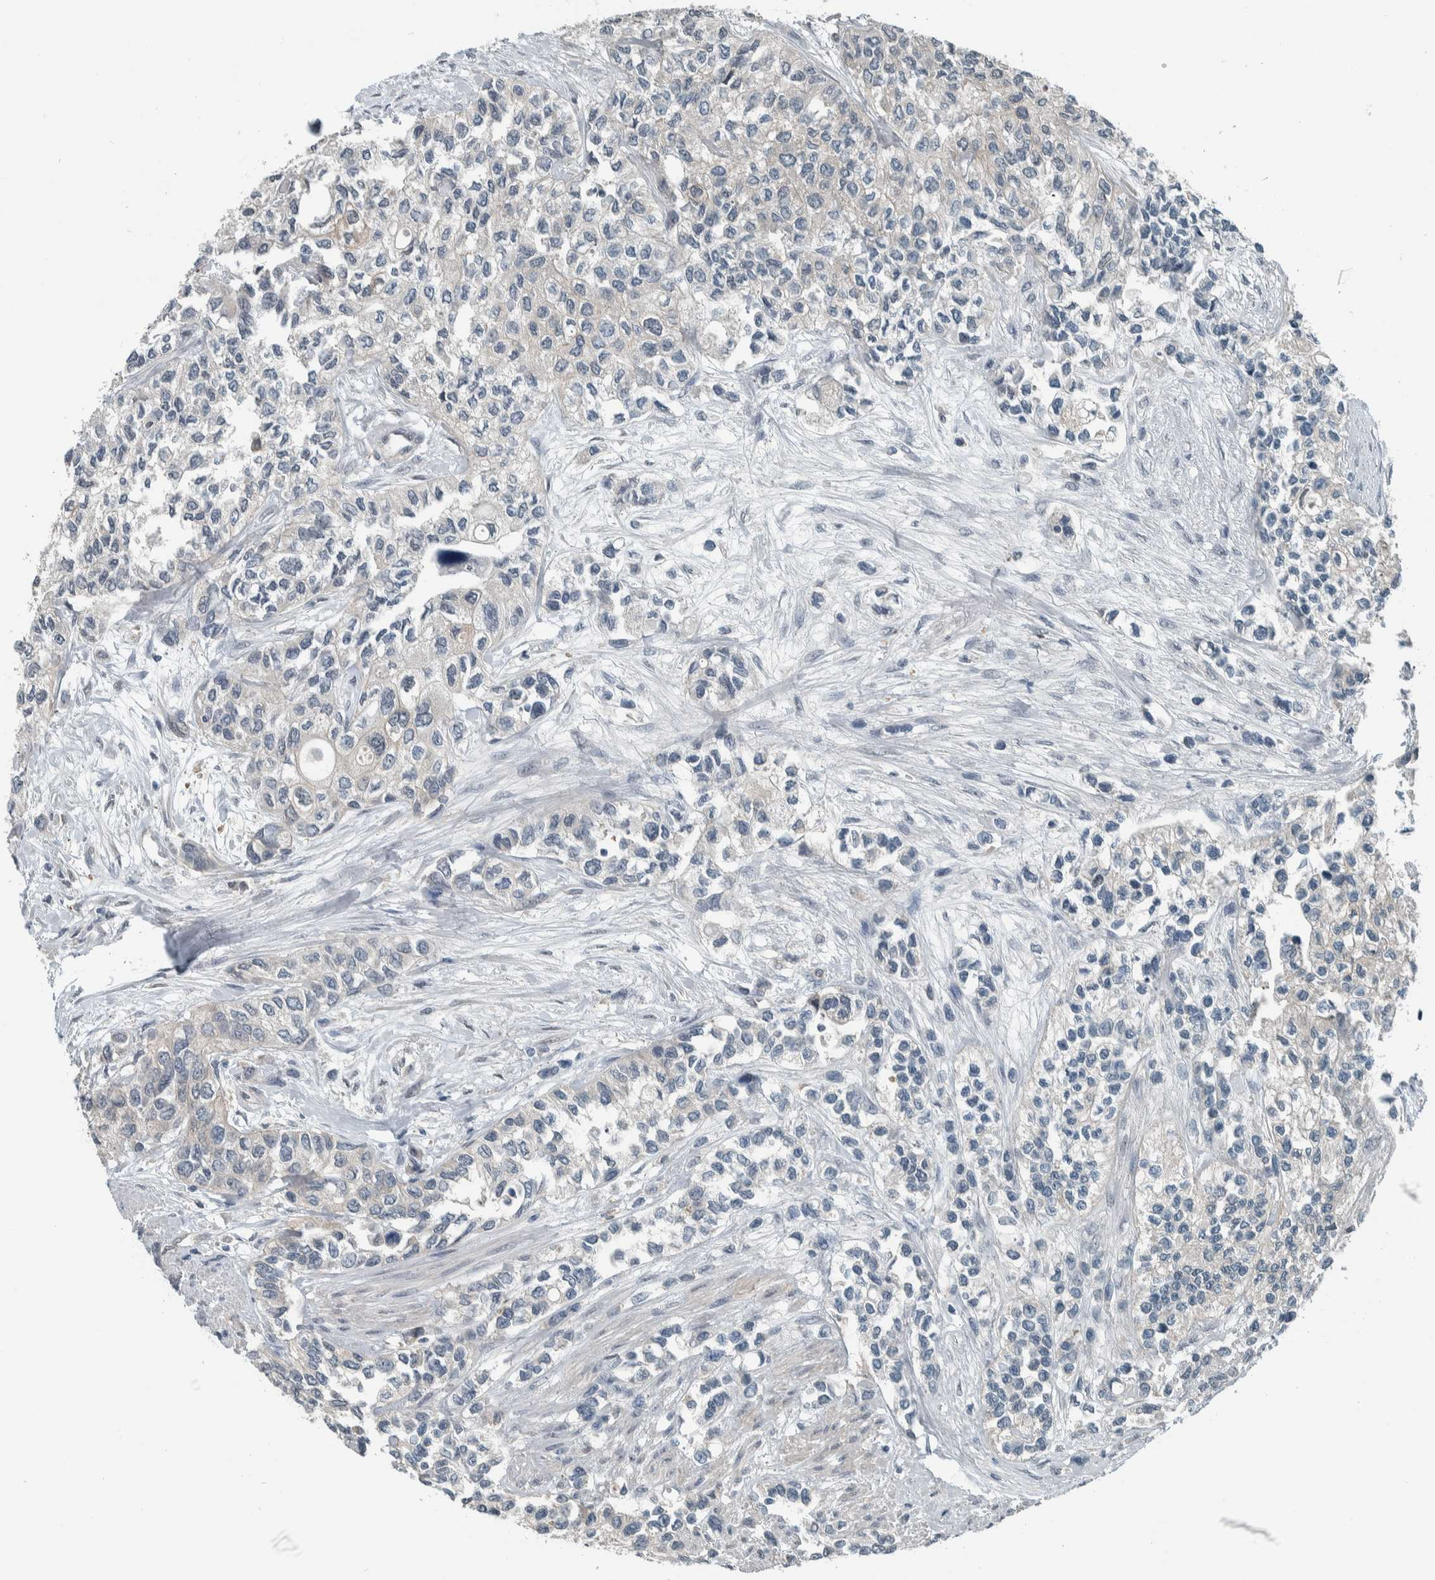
{"staining": {"intensity": "negative", "quantity": "none", "location": "none"}, "tissue": "urothelial cancer", "cell_type": "Tumor cells", "image_type": "cancer", "snomed": [{"axis": "morphology", "description": "Urothelial carcinoma, High grade"}, {"axis": "topography", "description": "Urinary bladder"}], "caption": "This is an immunohistochemistry histopathology image of human urothelial cancer. There is no staining in tumor cells.", "gene": "ALAD", "patient": {"sex": "female", "age": 56}}